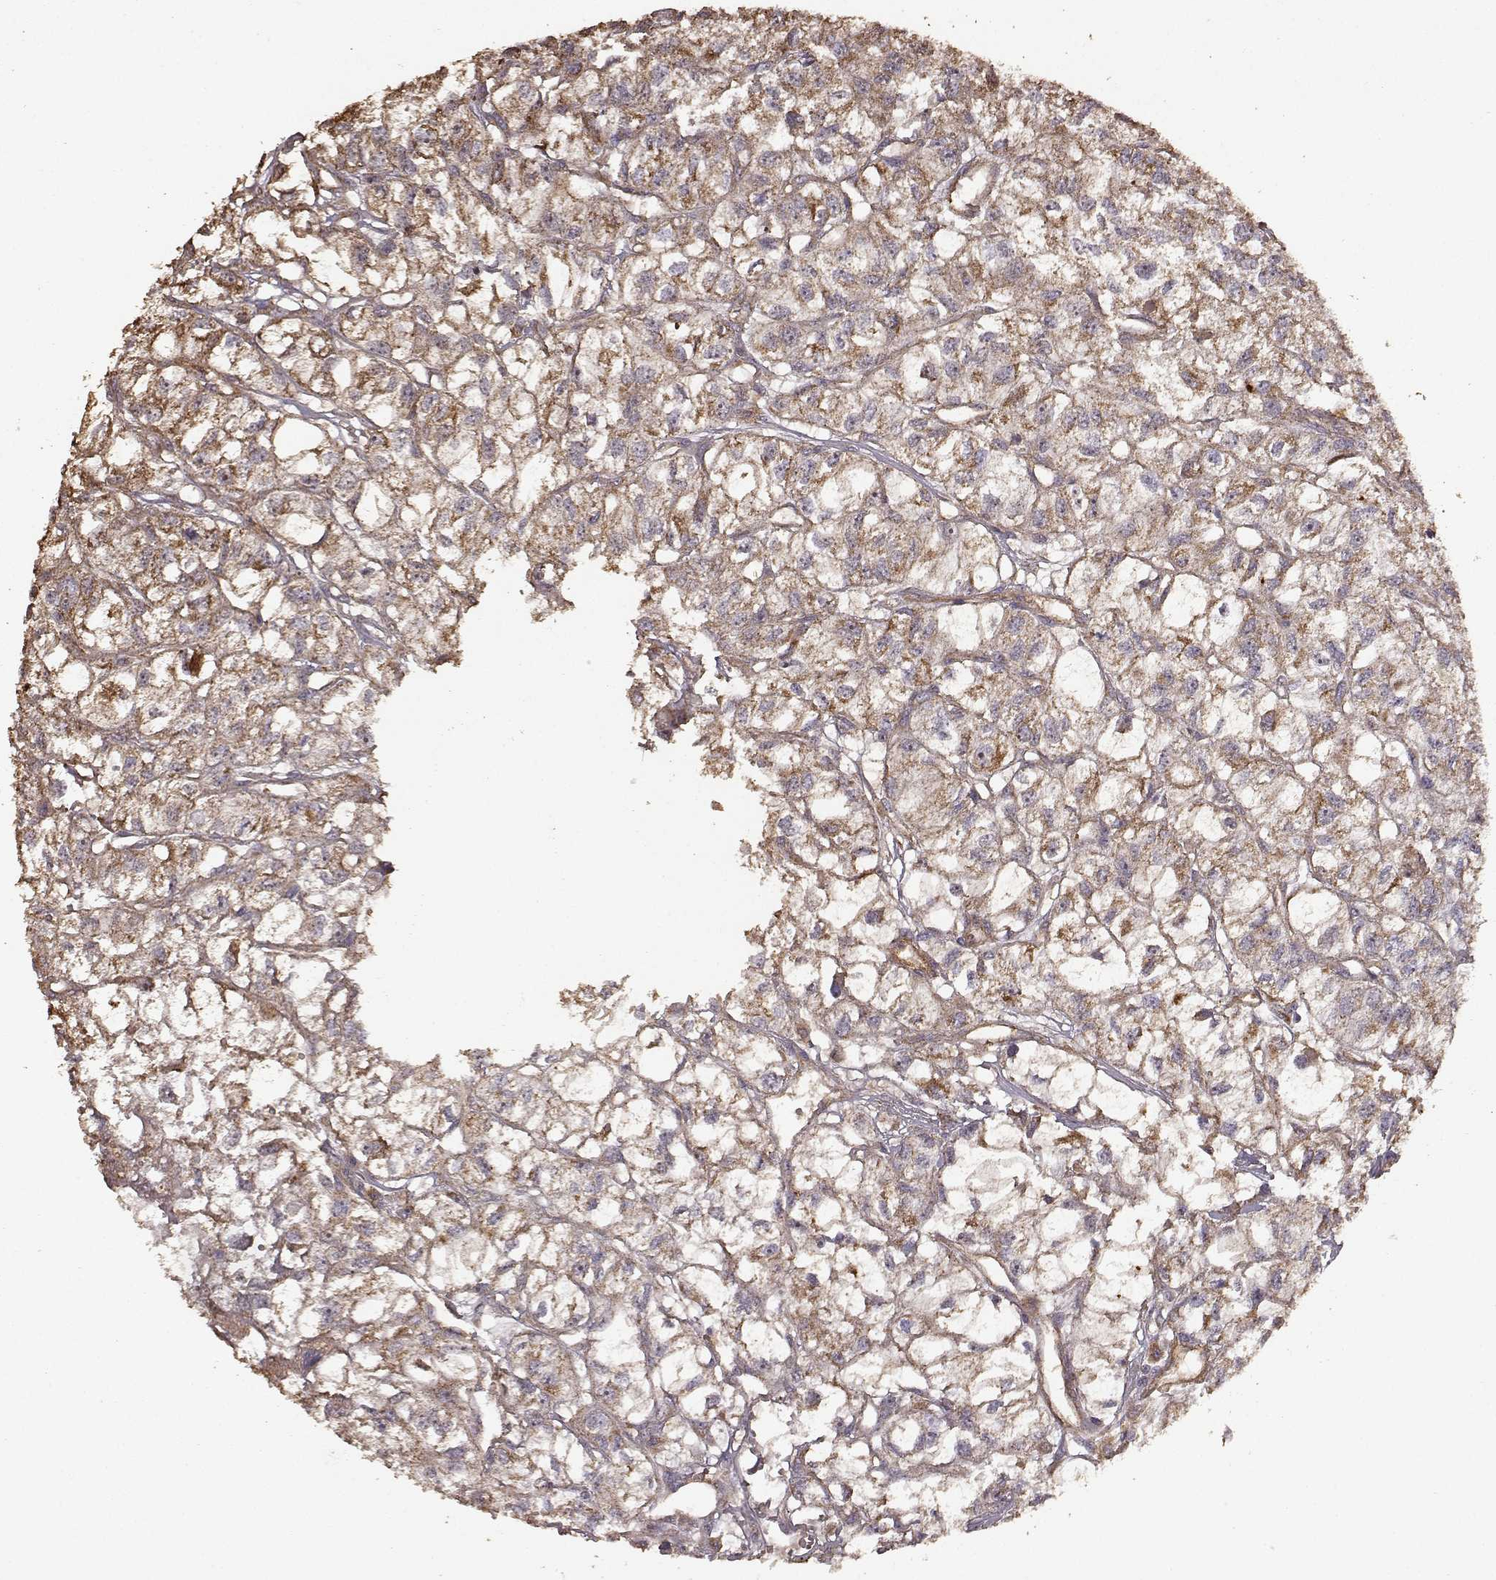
{"staining": {"intensity": "moderate", "quantity": "25%-75%", "location": "cytoplasmic/membranous"}, "tissue": "renal cancer", "cell_type": "Tumor cells", "image_type": "cancer", "snomed": [{"axis": "morphology", "description": "Adenocarcinoma, NOS"}, {"axis": "topography", "description": "Kidney"}], "caption": "Renal adenocarcinoma stained with a protein marker demonstrates moderate staining in tumor cells.", "gene": "PTGES2", "patient": {"sex": "male", "age": 56}}